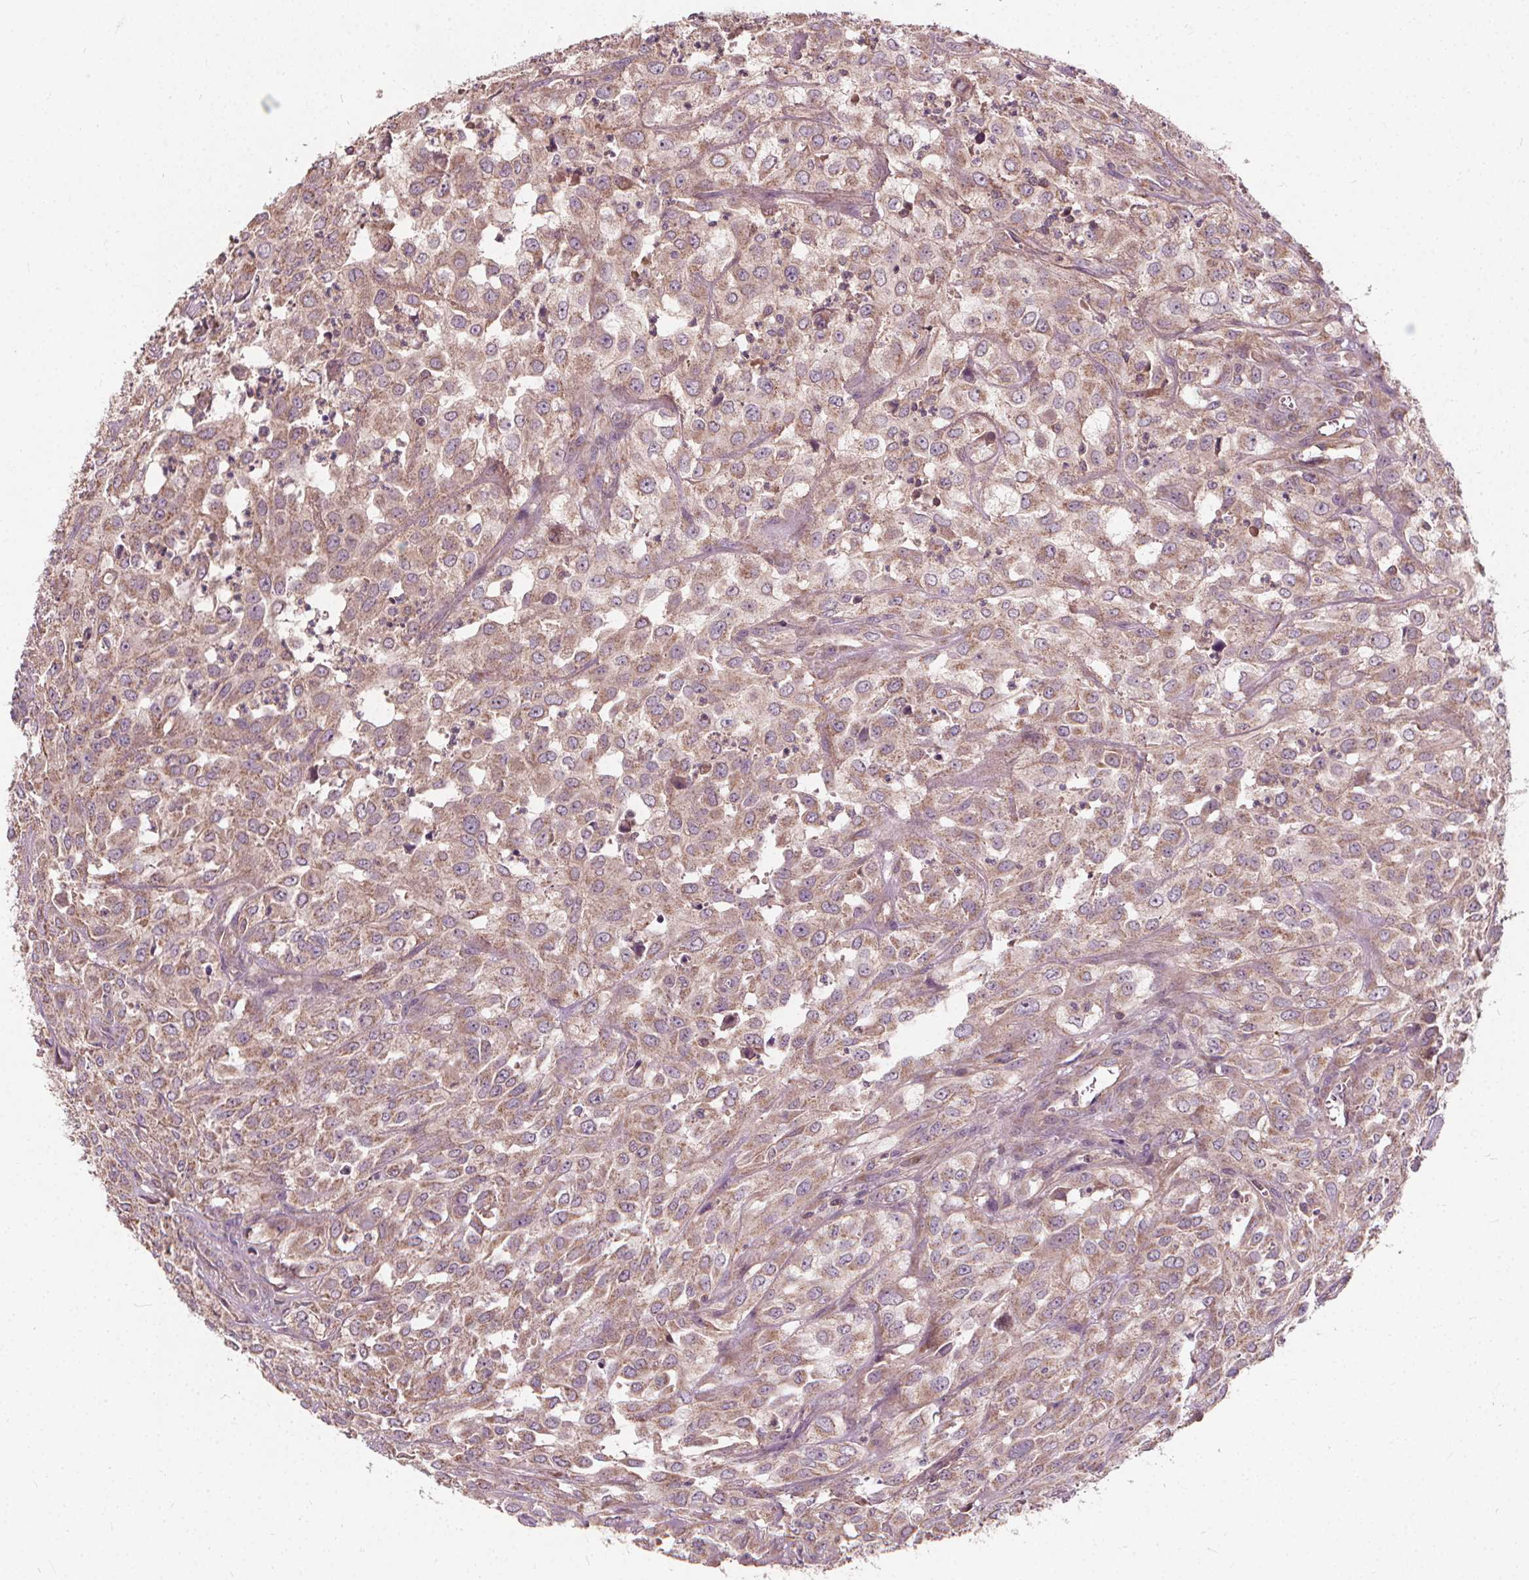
{"staining": {"intensity": "weak", "quantity": ">75%", "location": "cytoplasmic/membranous"}, "tissue": "urothelial cancer", "cell_type": "Tumor cells", "image_type": "cancer", "snomed": [{"axis": "morphology", "description": "Urothelial carcinoma, High grade"}, {"axis": "topography", "description": "Urinary bladder"}], "caption": "Human urothelial carcinoma (high-grade) stained for a protein (brown) displays weak cytoplasmic/membranous positive expression in about >75% of tumor cells.", "gene": "ORAI2", "patient": {"sex": "male", "age": 67}}